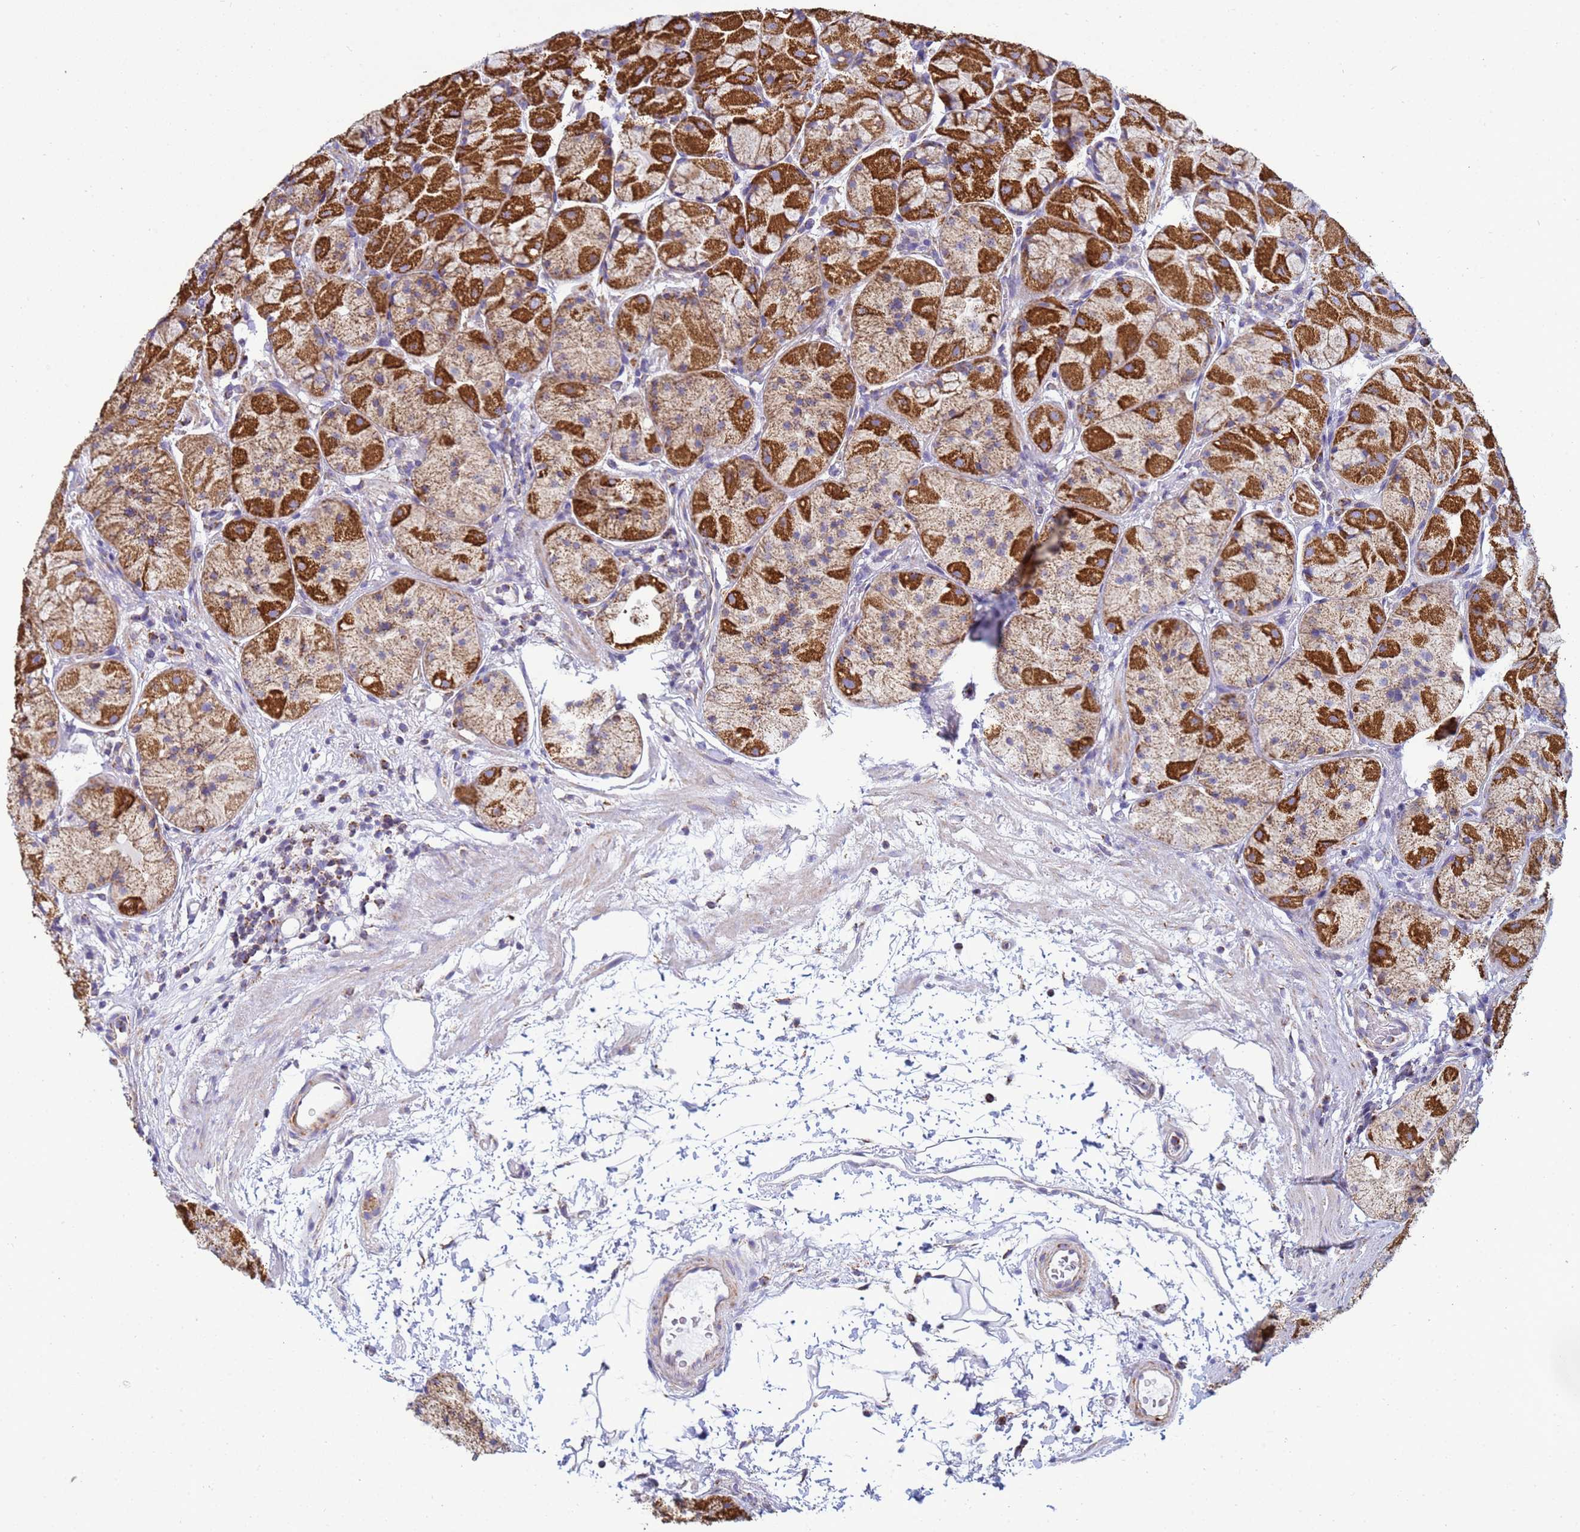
{"staining": {"intensity": "strong", "quantity": "25%-75%", "location": "cytoplasmic/membranous"}, "tissue": "stomach", "cell_type": "Glandular cells", "image_type": "normal", "snomed": [{"axis": "morphology", "description": "Normal tissue, NOS"}, {"axis": "topography", "description": "Stomach"}], "caption": "High-magnification brightfield microscopy of unremarkable stomach stained with DAB (3,3'-diaminobenzidine) (brown) and counterstained with hematoxylin (blue). glandular cells exhibit strong cytoplasmic/membranous staining is appreciated in approximately25%-75% of cells.", "gene": "COQ4", "patient": {"sex": "male", "age": 57}}